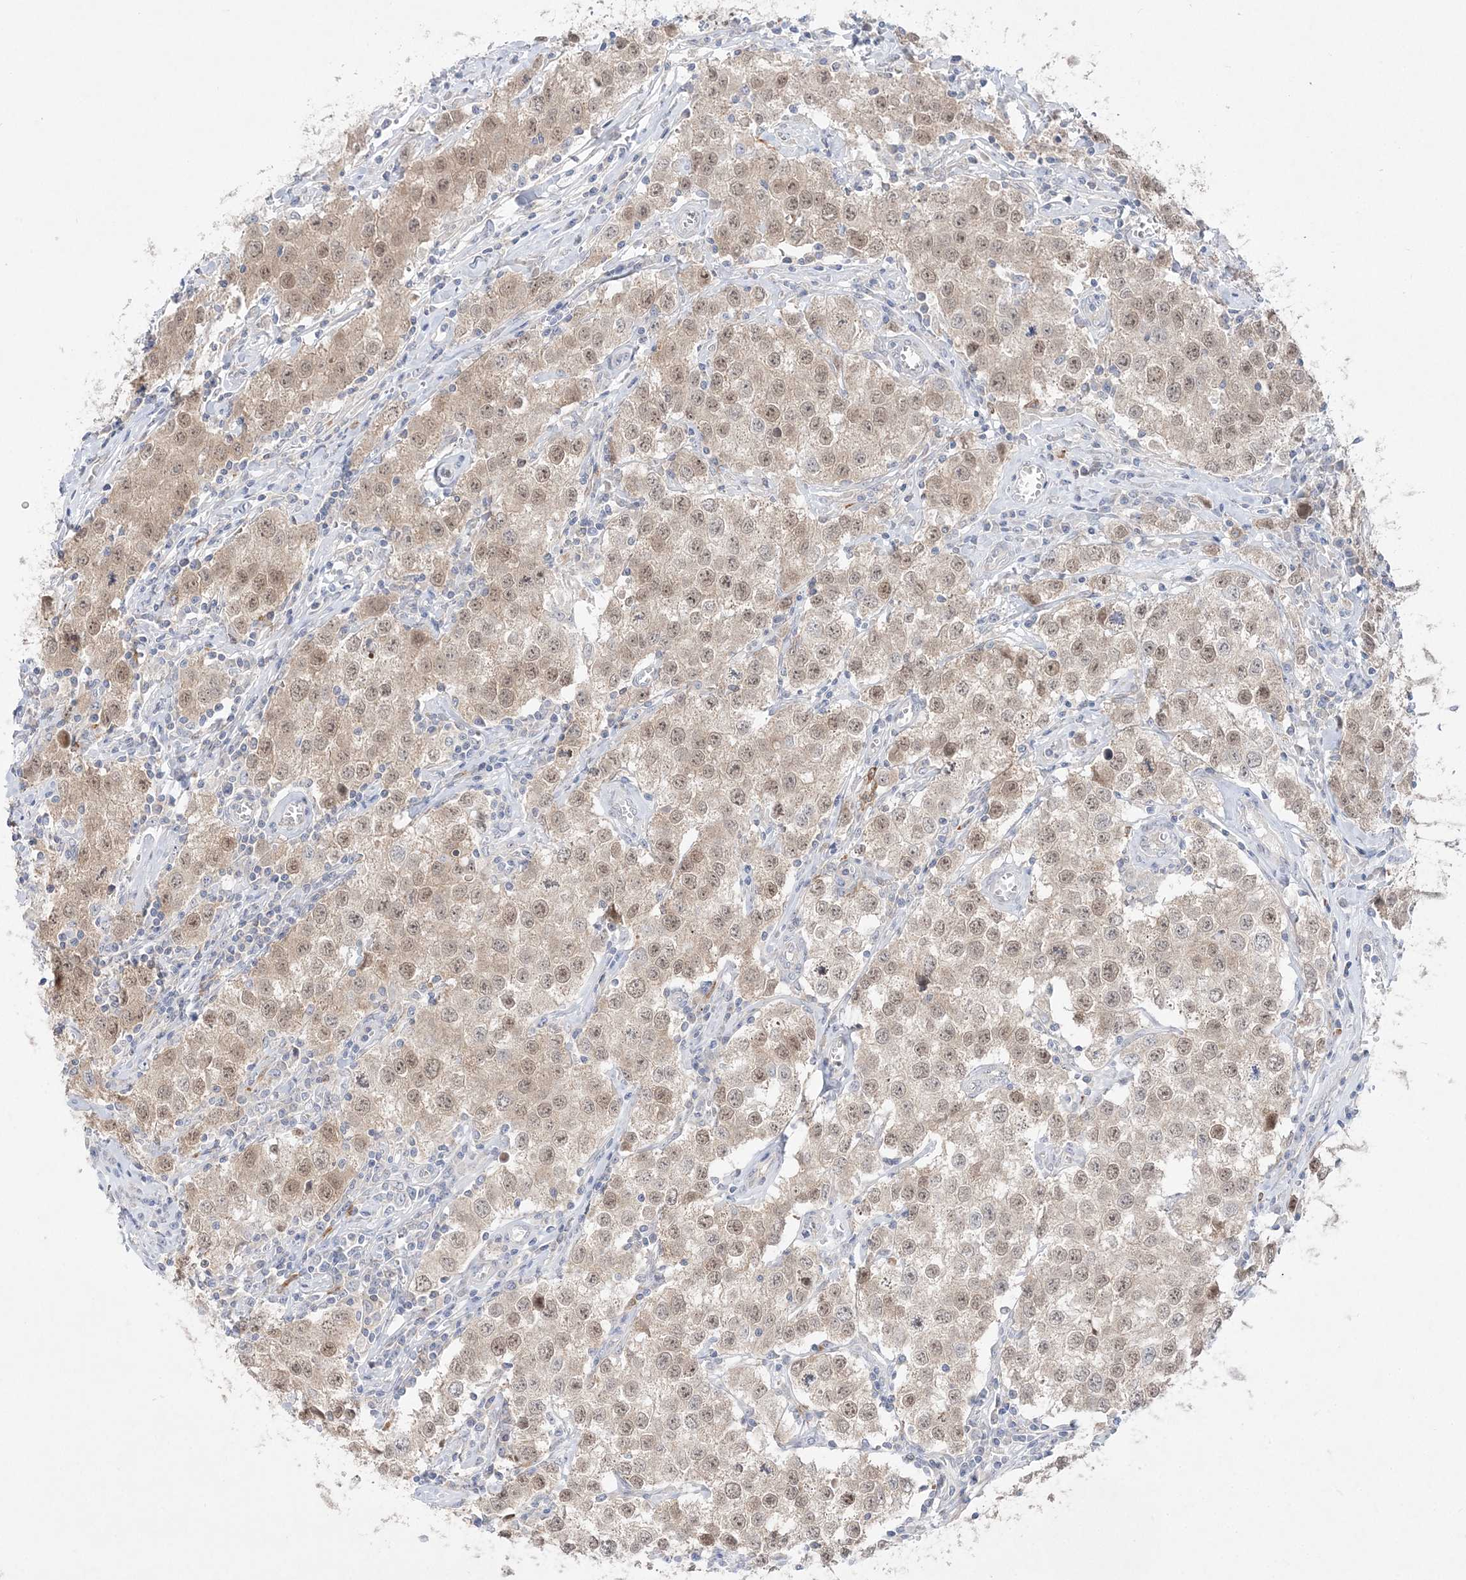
{"staining": {"intensity": "weak", "quantity": ">75%", "location": "cytoplasmic/membranous,nuclear"}, "tissue": "testis cancer", "cell_type": "Tumor cells", "image_type": "cancer", "snomed": [{"axis": "morphology", "description": "Seminoma, NOS"}, {"axis": "morphology", "description": "Carcinoma, Embryonal, NOS"}, {"axis": "topography", "description": "Testis"}], "caption": "An immunohistochemistry histopathology image of tumor tissue is shown. Protein staining in brown shows weak cytoplasmic/membranous and nuclear positivity in testis cancer within tumor cells.", "gene": "CLNK", "patient": {"sex": "male", "age": 43}}